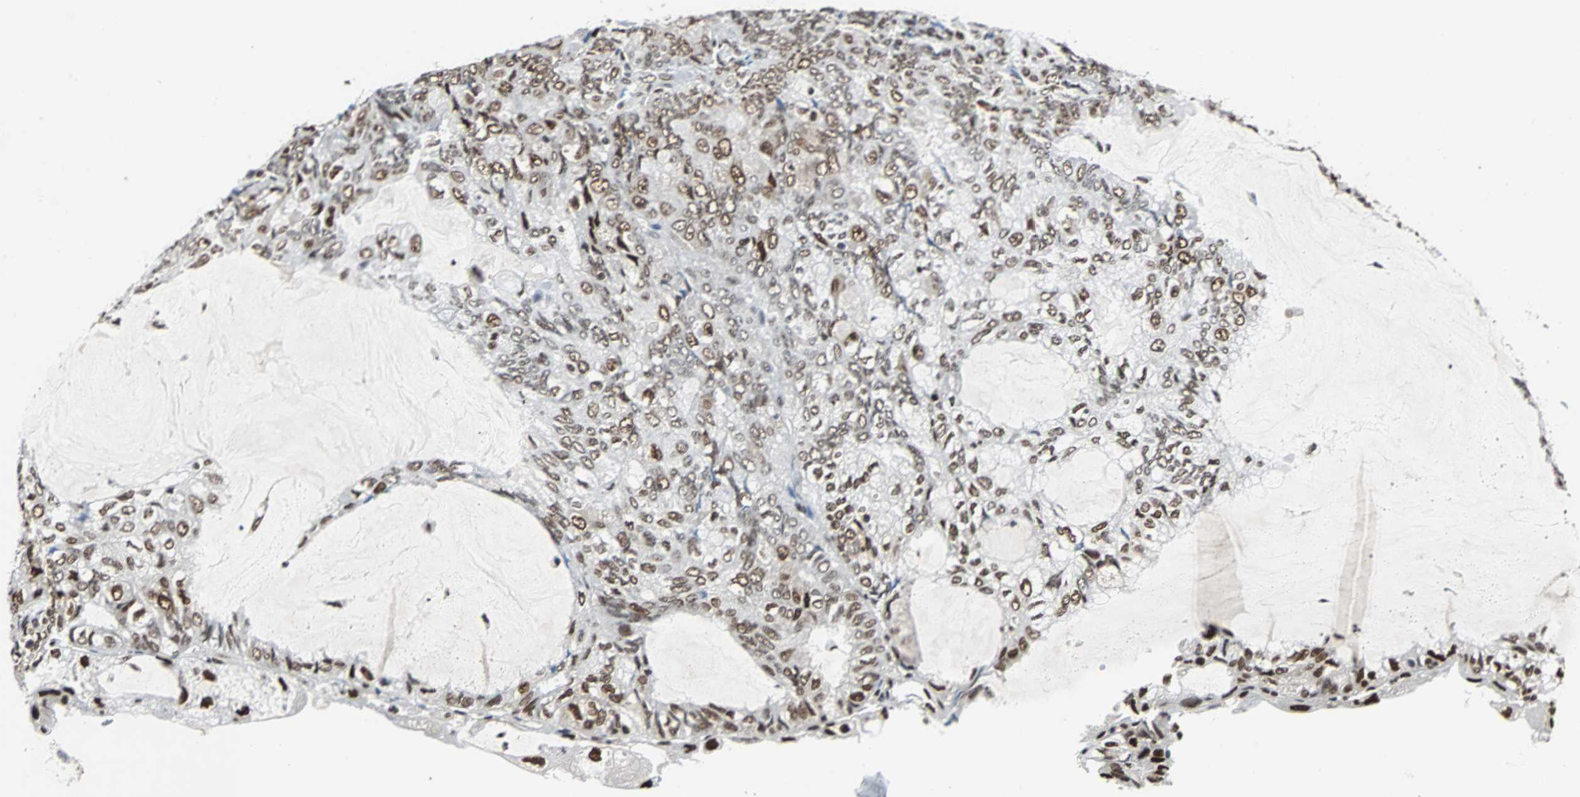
{"staining": {"intensity": "moderate", "quantity": ">75%", "location": "nuclear"}, "tissue": "endometrial cancer", "cell_type": "Tumor cells", "image_type": "cancer", "snomed": [{"axis": "morphology", "description": "Adenocarcinoma, NOS"}, {"axis": "topography", "description": "Endometrium"}], "caption": "There is medium levels of moderate nuclear expression in tumor cells of adenocarcinoma (endometrial), as demonstrated by immunohistochemical staining (brown color).", "gene": "XRCC4", "patient": {"sex": "female", "age": 81}}